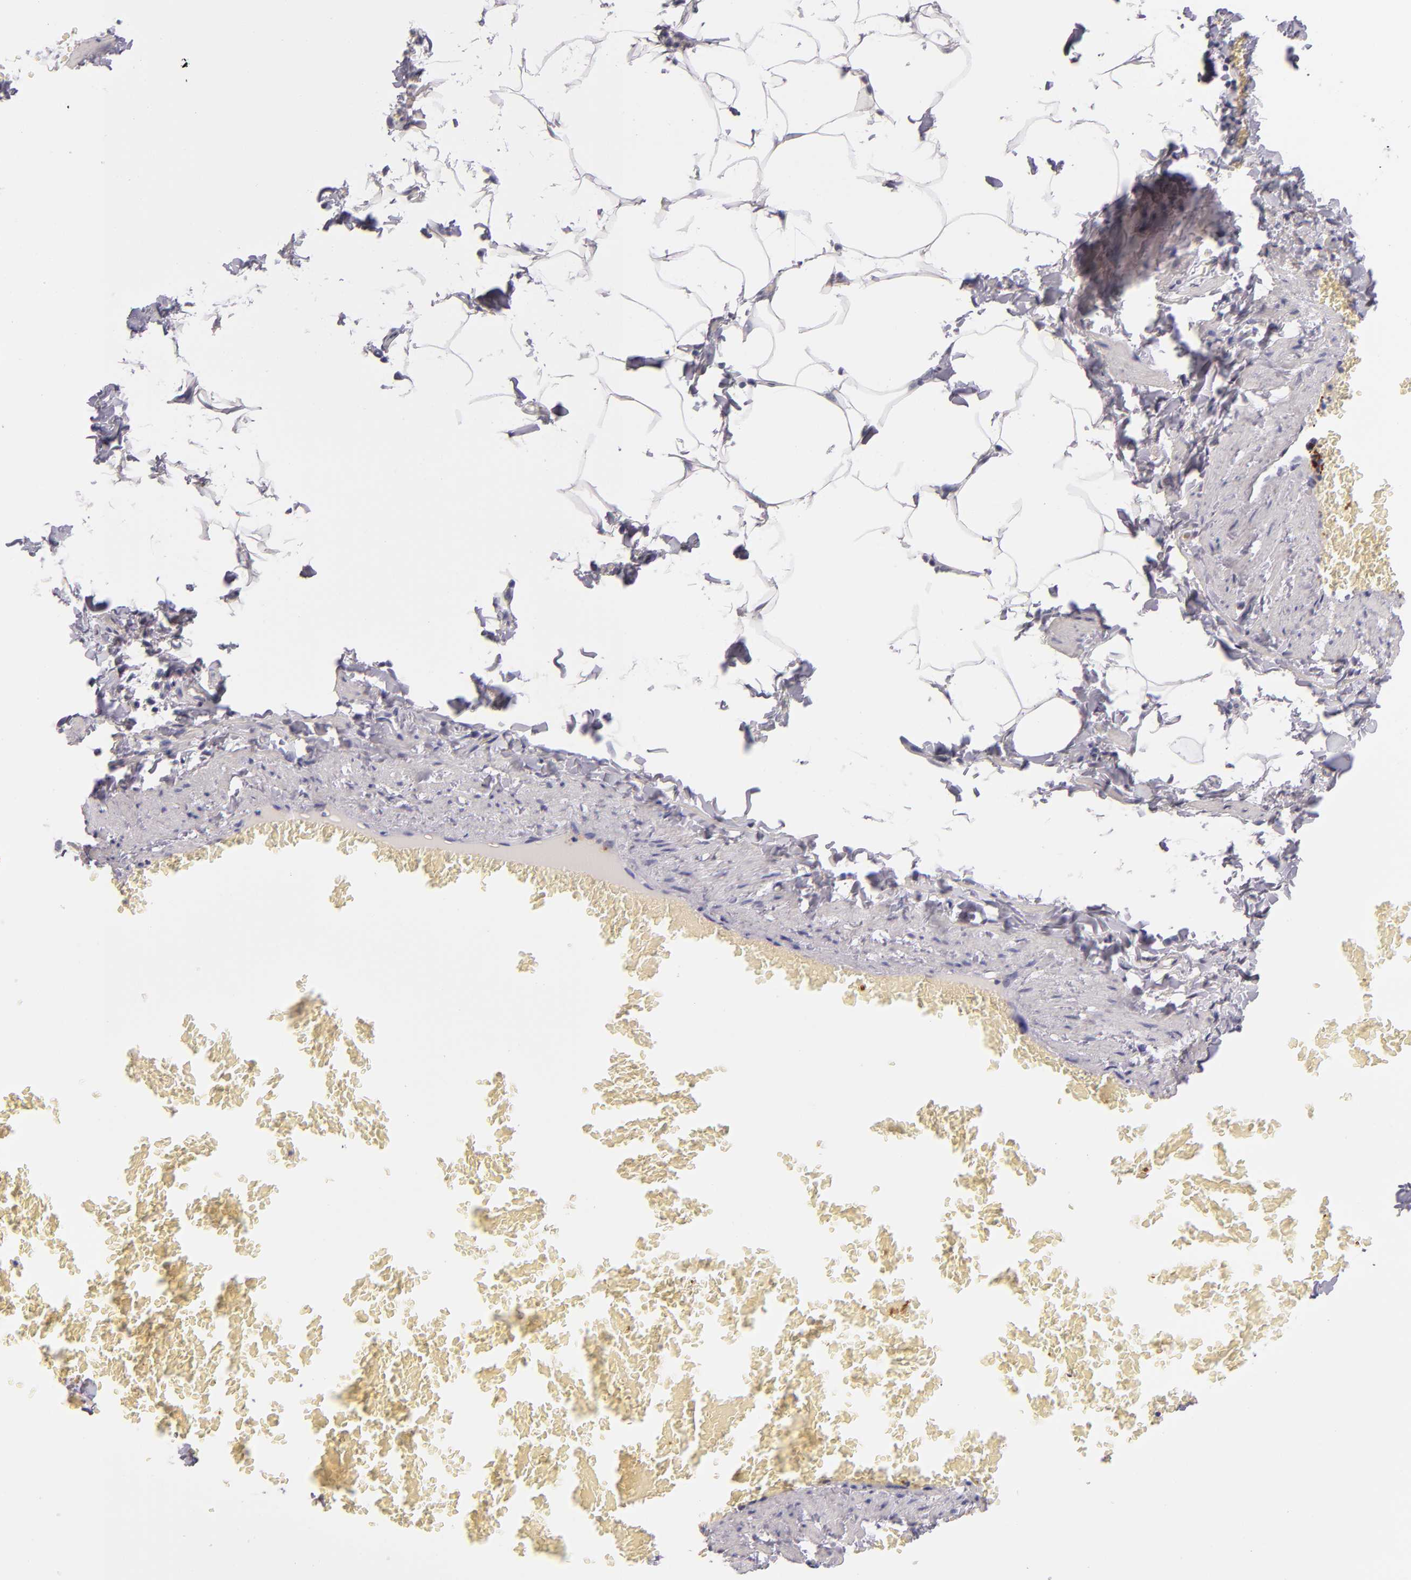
{"staining": {"intensity": "negative", "quantity": "none", "location": "none"}, "tissue": "adipose tissue", "cell_type": "Adipocytes", "image_type": "normal", "snomed": [{"axis": "morphology", "description": "Normal tissue, NOS"}, {"axis": "topography", "description": "Vascular tissue"}], "caption": "An IHC photomicrograph of unremarkable adipose tissue is shown. There is no staining in adipocytes of adipose tissue. Nuclei are stained in blue.", "gene": "GP1BA", "patient": {"sex": "male", "age": 41}}